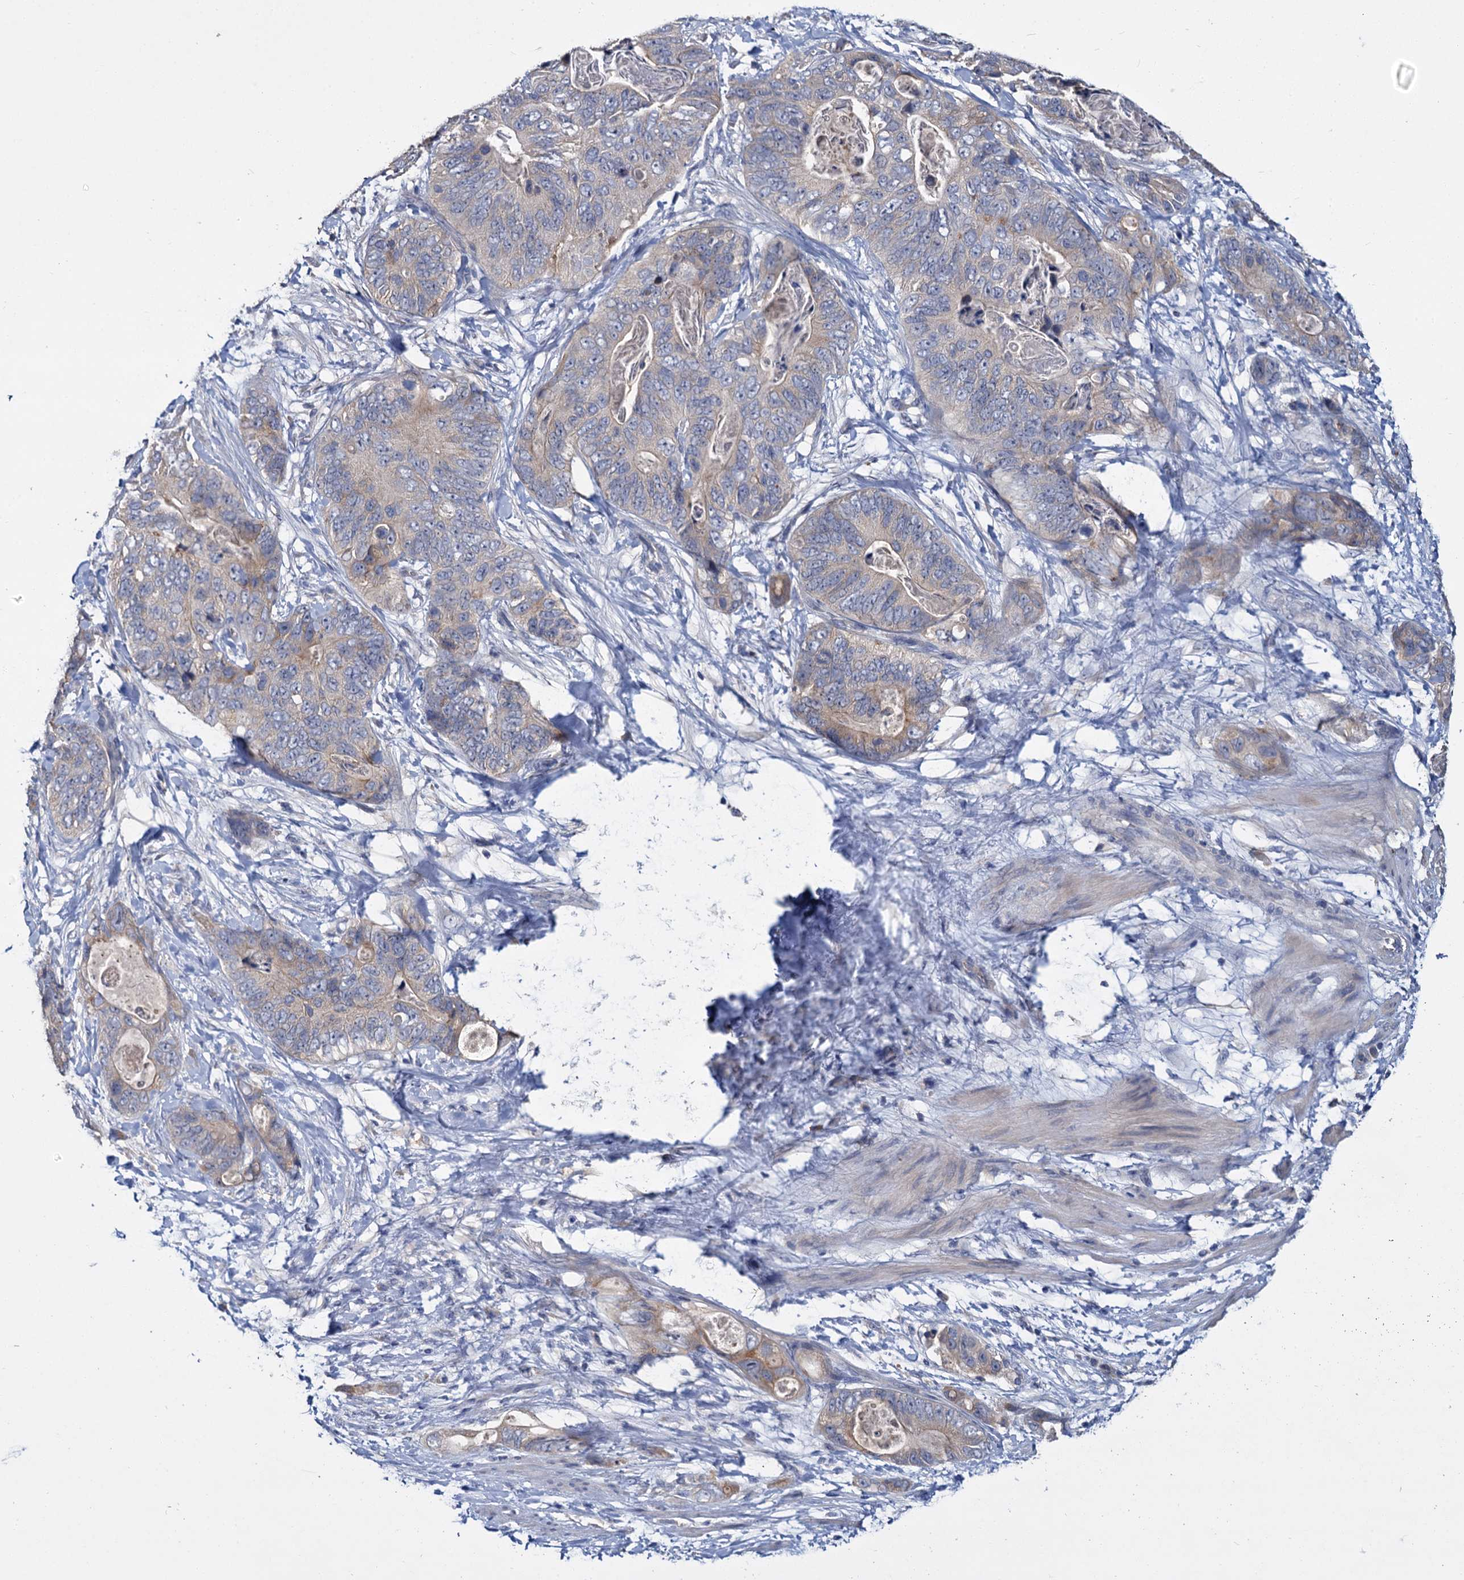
{"staining": {"intensity": "weak", "quantity": "<25%", "location": "cytoplasmic/membranous"}, "tissue": "stomach cancer", "cell_type": "Tumor cells", "image_type": "cancer", "snomed": [{"axis": "morphology", "description": "Adenocarcinoma, NOS"}, {"axis": "topography", "description": "Stomach"}], "caption": "An immunohistochemistry micrograph of stomach cancer is shown. There is no staining in tumor cells of stomach cancer.", "gene": "ATP9A", "patient": {"sex": "female", "age": 89}}